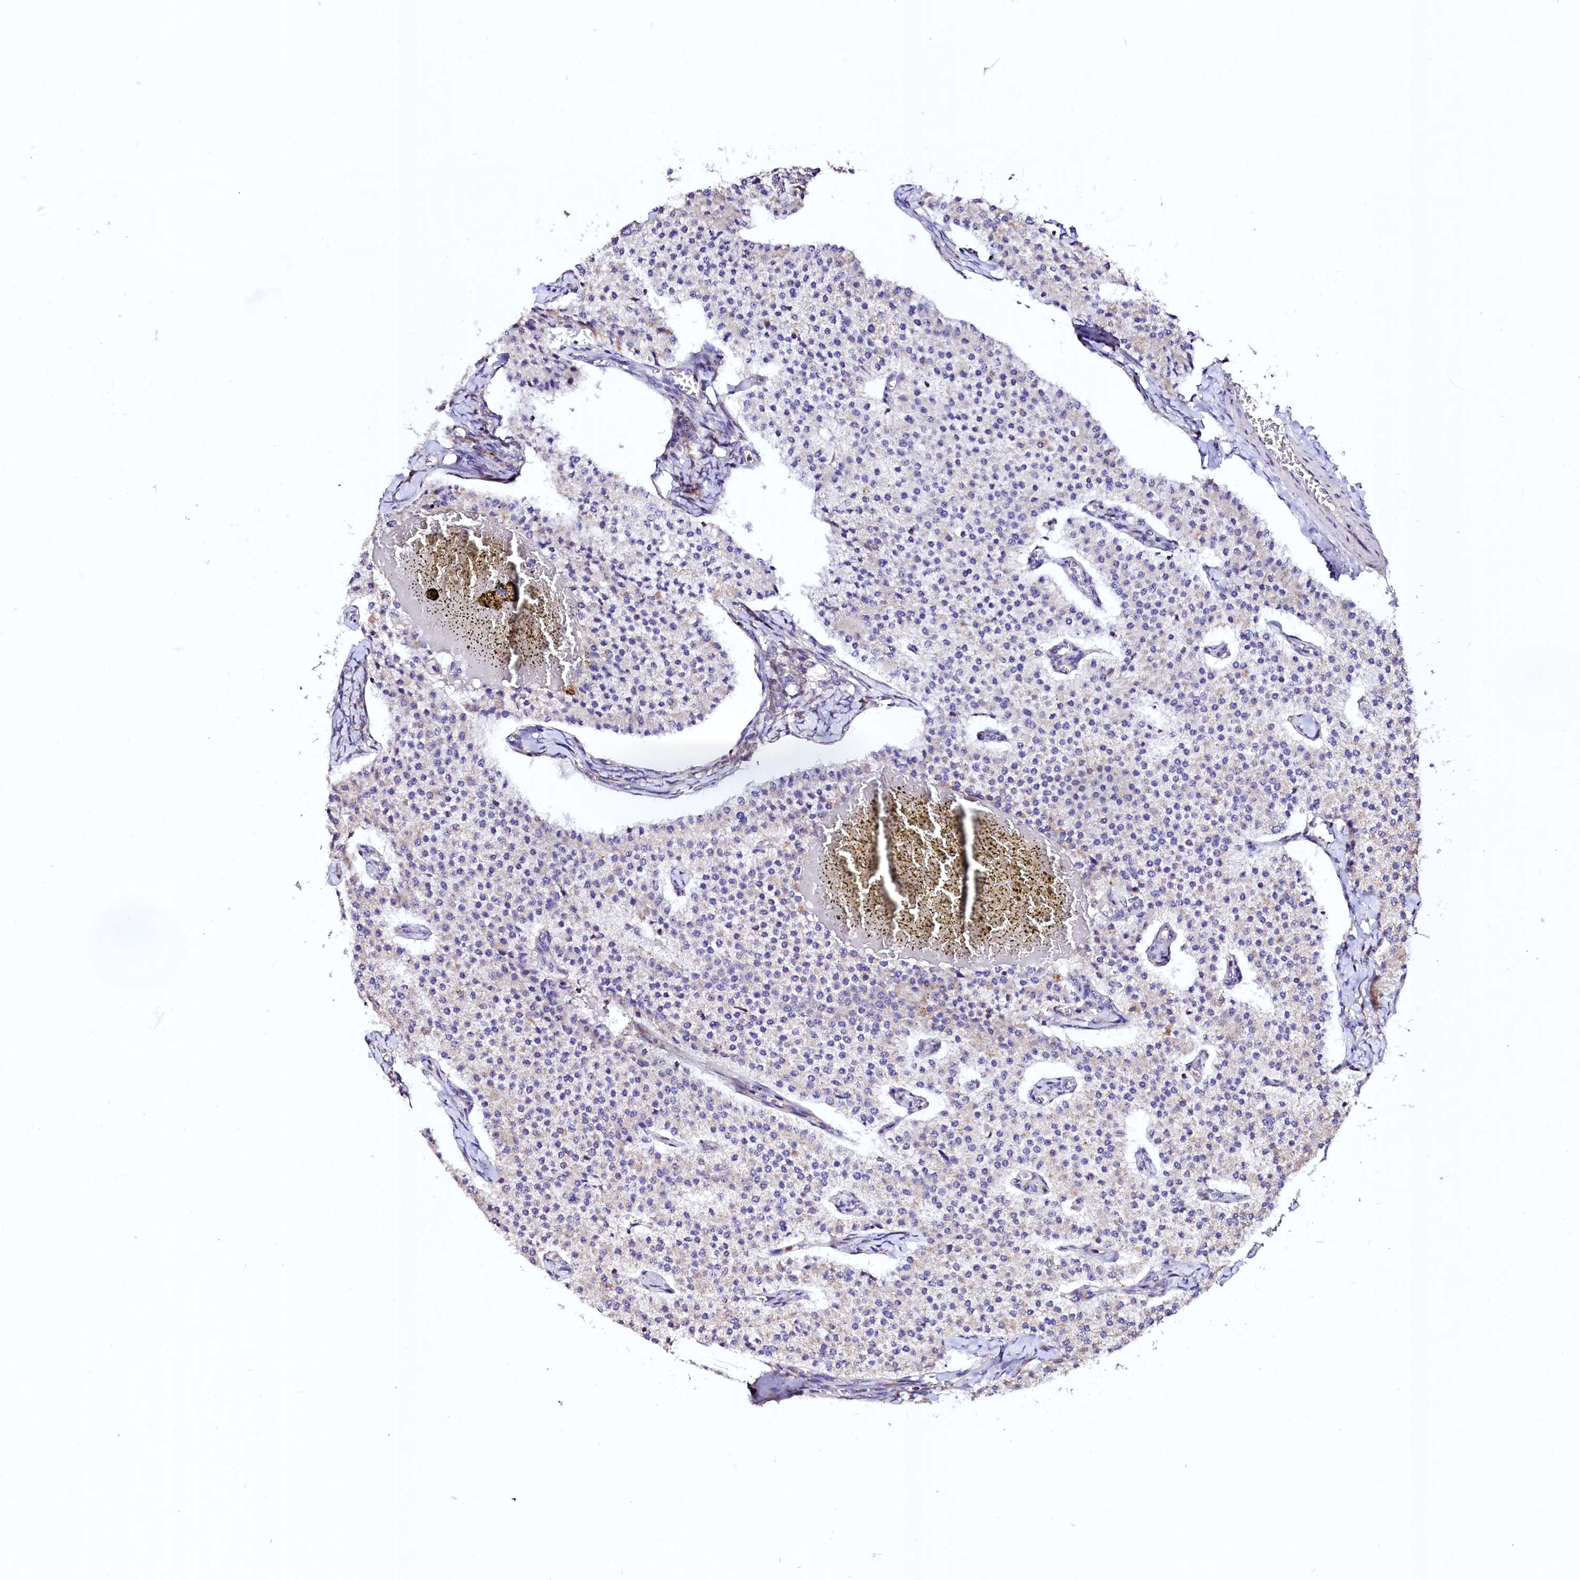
{"staining": {"intensity": "negative", "quantity": "none", "location": "none"}, "tissue": "carcinoid", "cell_type": "Tumor cells", "image_type": "cancer", "snomed": [{"axis": "morphology", "description": "Carcinoid, malignant, NOS"}, {"axis": "topography", "description": "Colon"}], "caption": "Carcinoid stained for a protein using IHC reveals no positivity tumor cells.", "gene": "UBE3C", "patient": {"sex": "female", "age": 52}}